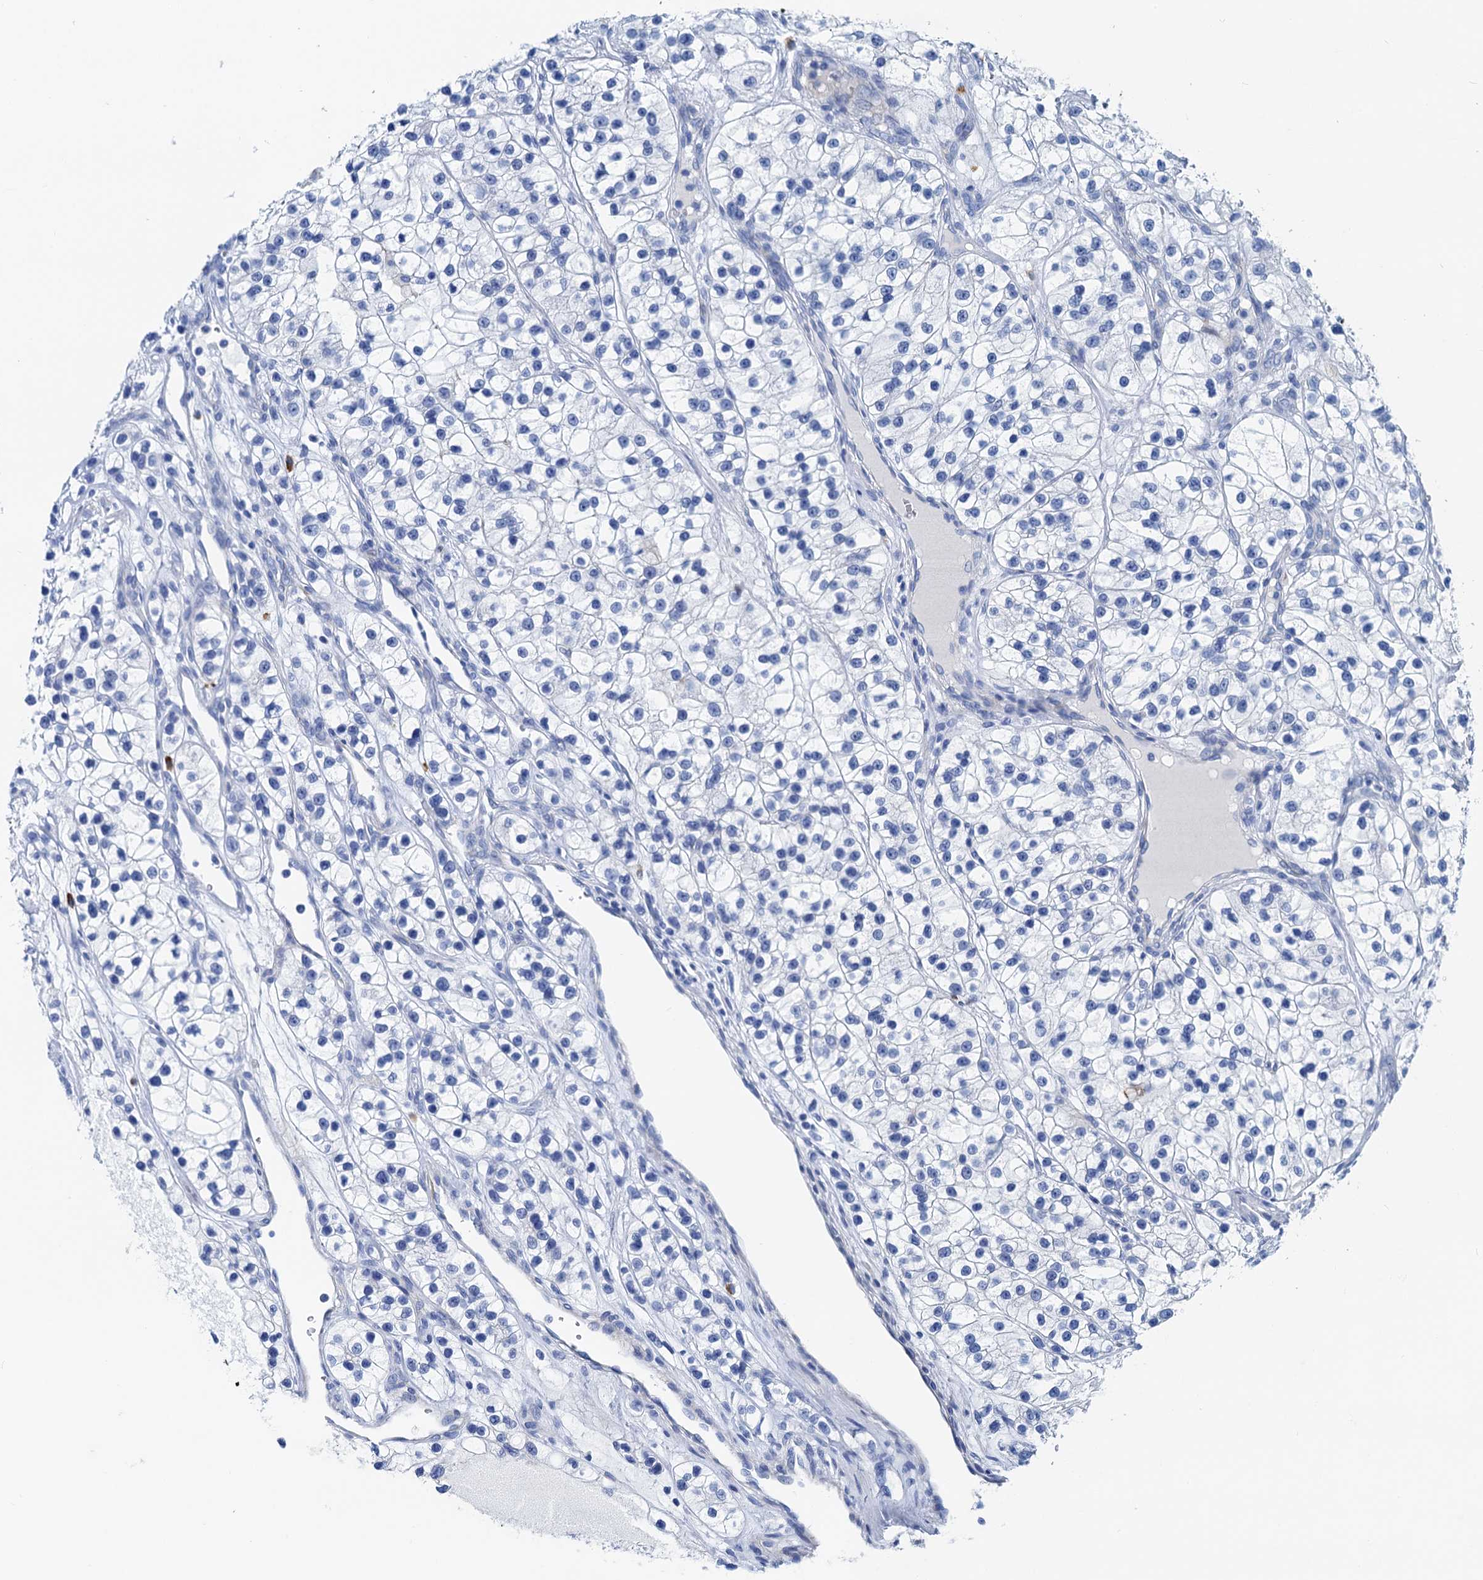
{"staining": {"intensity": "negative", "quantity": "none", "location": "none"}, "tissue": "renal cancer", "cell_type": "Tumor cells", "image_type": "cancer", "snomed": [{"axis": "morphology", "description": "Adenocarcinoma, NOS"}, {"axis": "topography", "description": "Kidney"}], "caption": "Immunohistochemistry (IHC) of human renal cancer shows no positivity in tumor cells.", "gene": "NLRP10", "patient": {"sex": "female", "age": 57}}